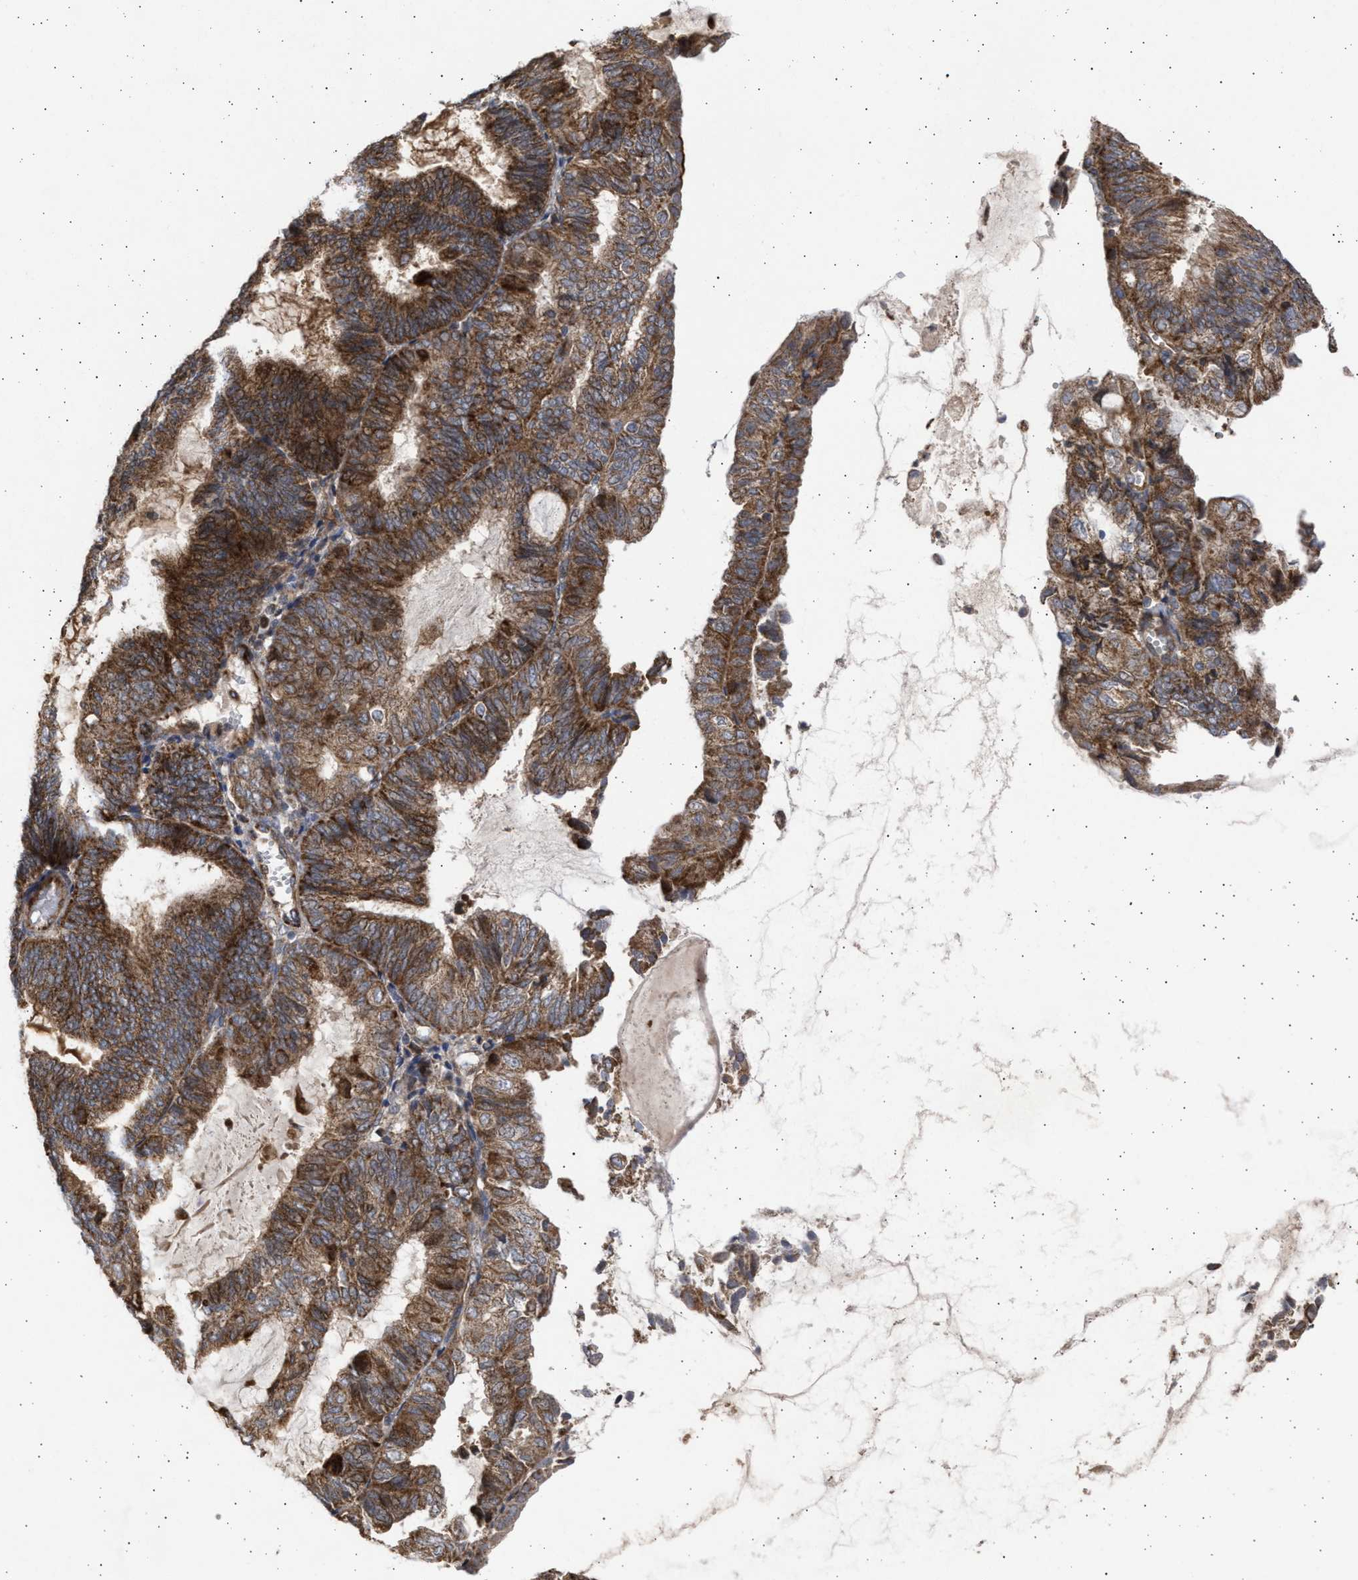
{"staining": {"intensity": "strong", "quantity": ">75%", "location": "cytoplasmic/membranous"}, "tissue": "endometrial cancer", "cell_type": "Tumor cells", "image_type": "cancer", "snomed": [{"axis": "morphology", "description": "Adenocarcinoma, NOS"}, {"axis": "topography", "description": "Endometrium"}], "caption": "The immunohistochemical stain labels strong cytoplasmic/membranous expression in tumor cells of endometrial adenocarcinoma tissue.", "gene": "TTC19", "patient": {"sex": "female", "age": 81}}